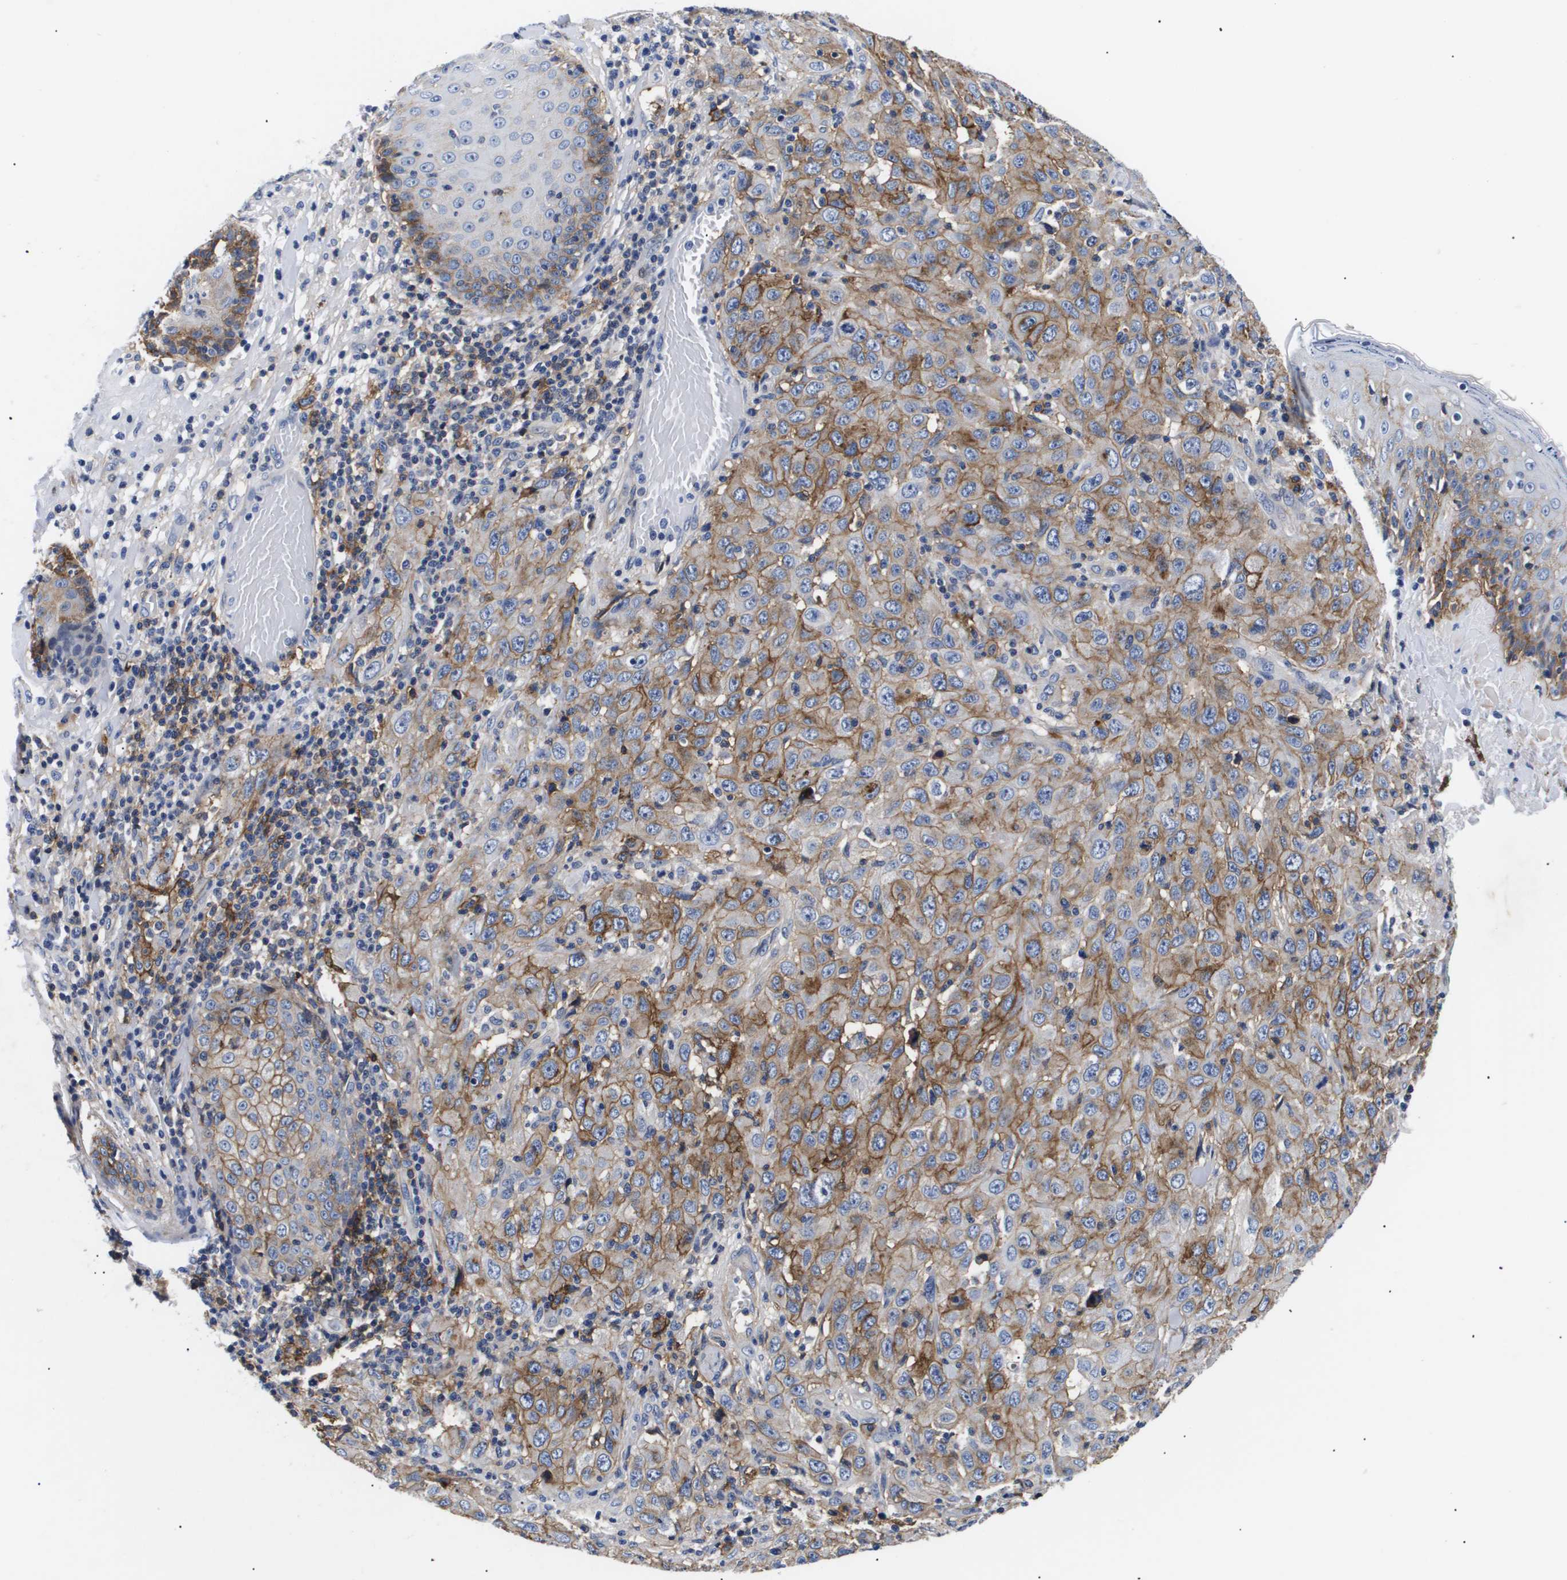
{"staining": {"intensity": "moderate", "quantity": "25%-75%", "location": "cytoplasmic/membranous"}, "tissue": "skin cancer", "cell_type": "Tumor cells", "image_type": "cancer", "snomed": [{"axis": "morphology", "description": "Squamous cell carcinoma, NOS"}, {"axis": "topography", "description": "Skin"}], "caption": "DAB (3,3'-diaminobenzidine) immunohistochemical staining of squamous cell carcinoma (skin) exhibits moderate cytoplasmic/membranous protein positivity in about 25%-75% of tumor cells.", "gene": "SHD", "patient": {"sex": "female", "age": 88}}